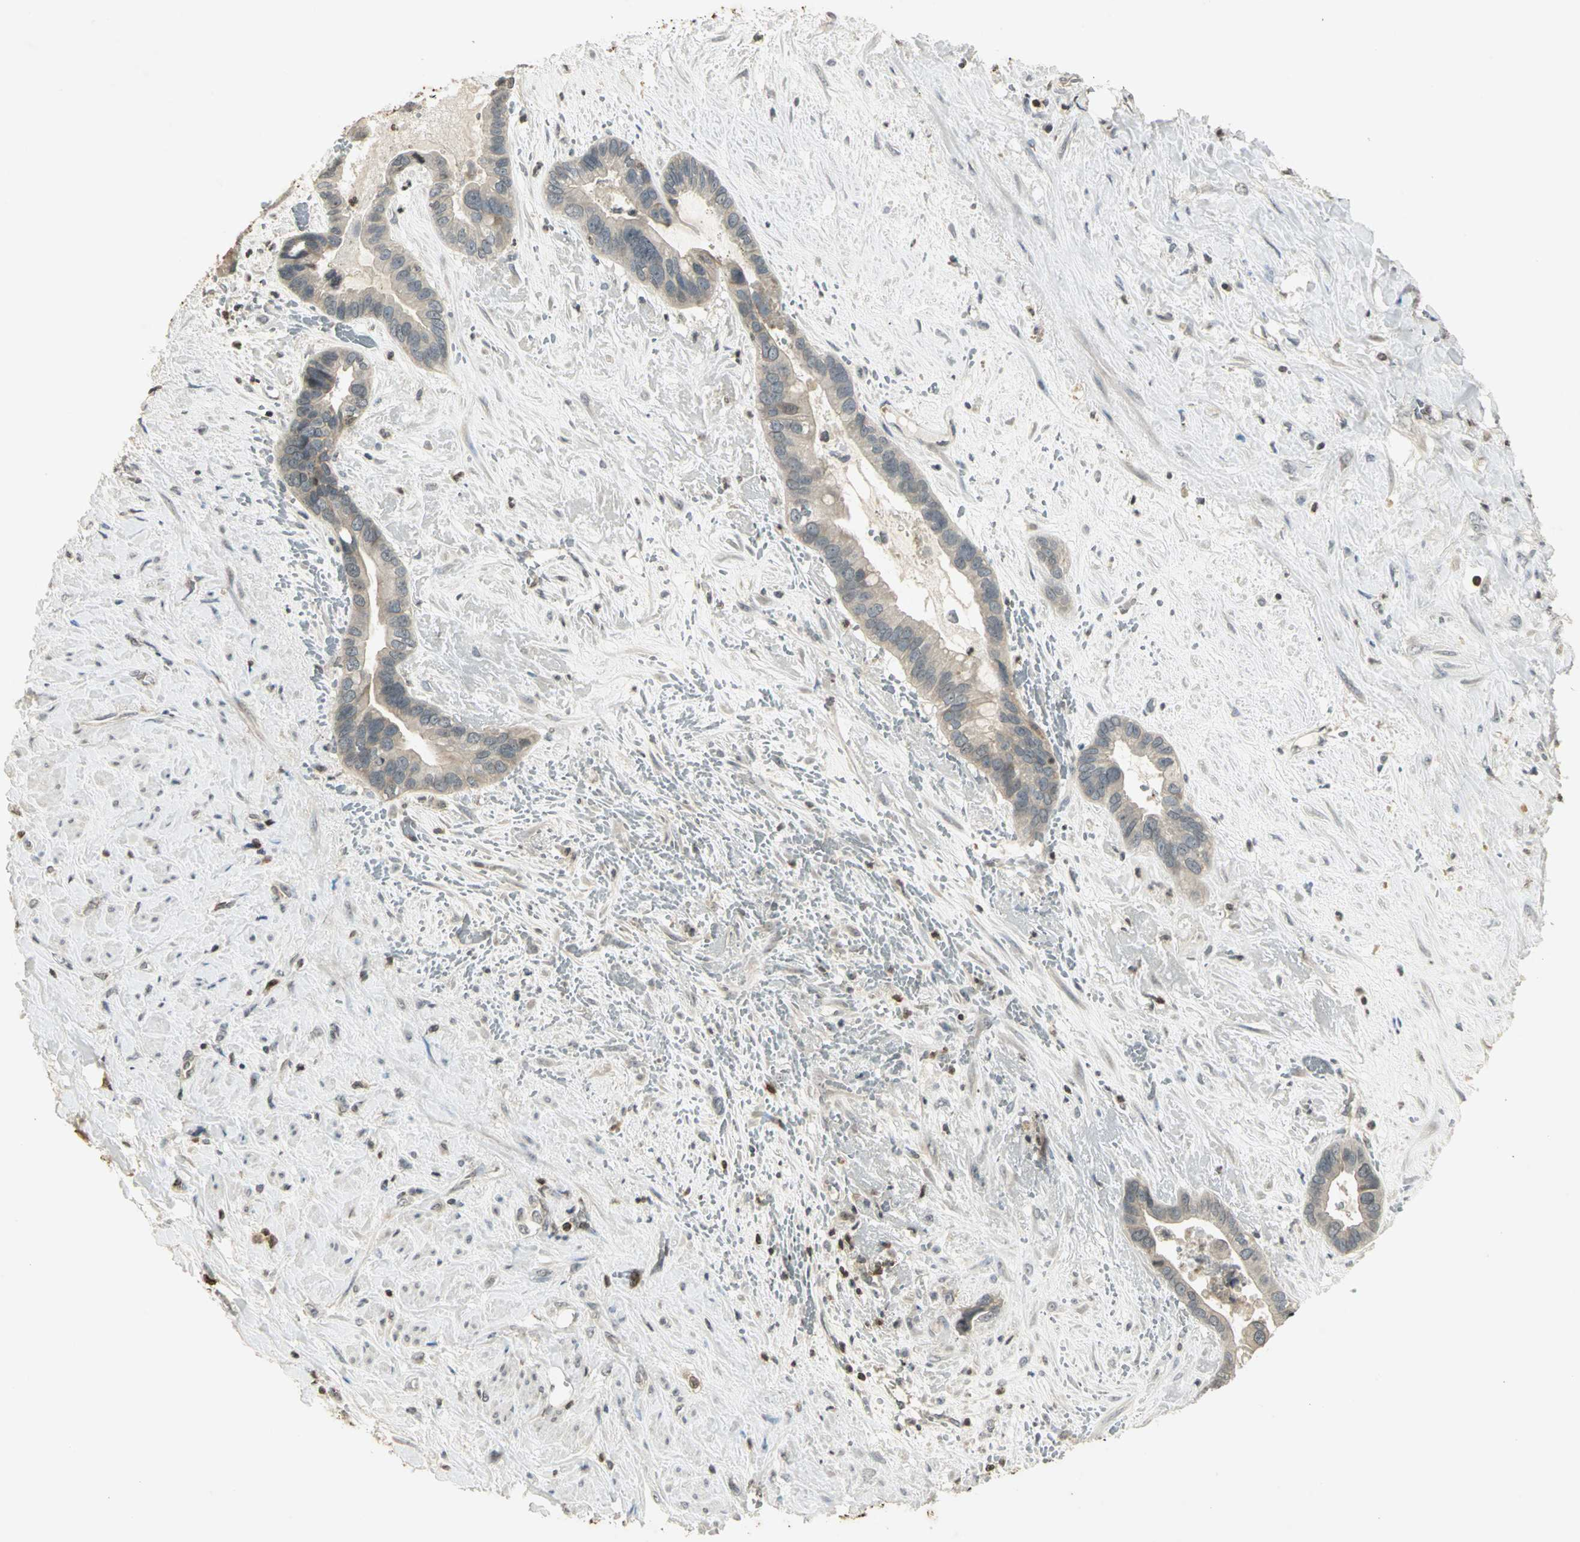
{"staining": {"intensity": "weak", "quantity": "<25%", "location": "cytoplasmic/membranous"}, "tissue": "liver cancer", "cell_type": "Tumor cells", "image_type": "cancer", "snomed": [{"axis": "morphology", "description": "Cholangiocarcinoma"}, {"axis": "topography", "description": "Liver"}], "caption": "Immunohistochemistry micrograph of human liver cancer stained for a protein (brown), which exhibits no expression in tumor cells.", "gene": "IL16", "patient": {"sex": "female", "age": 65}}